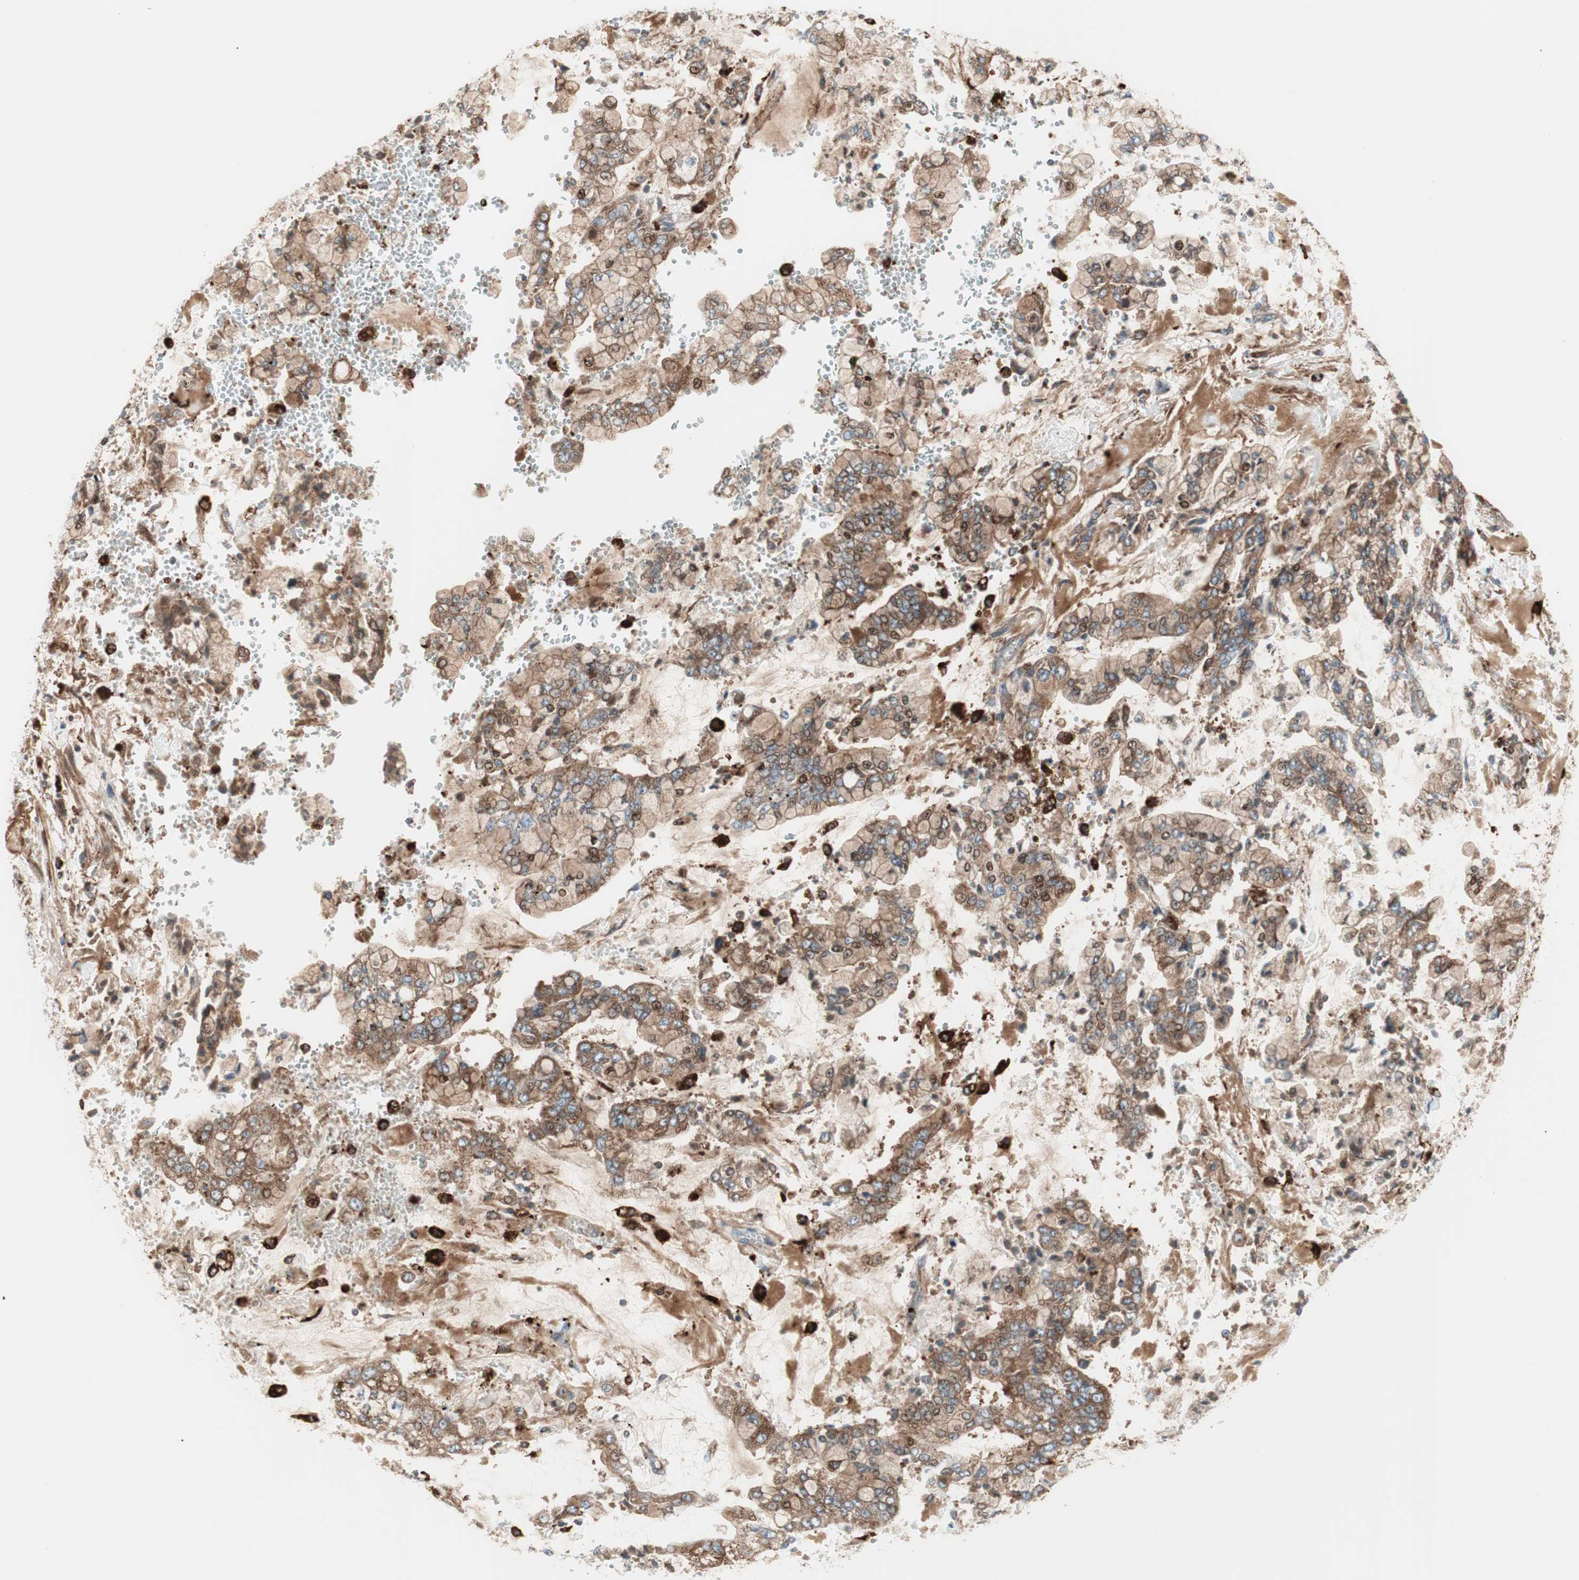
{"staining": {"intensity": "moderate", "quantity": ">75%", "location": "cytoplasmic/membranous,nuclear"}, "tissue": "stomach cancer", "cell_type": "Tumor cells", "image_type": "cancer", "snomed": [{"axis": "morphology", "description": "Adenocarcinoma, NOS"}, {"axis": "topography", "description": "Stomach"}], "caption": "Tumor cells demonstrate moderate cytoplasmic/membranous and nuclear positivity in about >75% of cells in stomach adenocarcinoma. The staining is performed using DAB brown chromogen to label protein expression. The nuclei are counter-stained blue using hematoxylin.", "gene": "ATP6V1G1", "patient": {"sex": "male", "age": 76}}